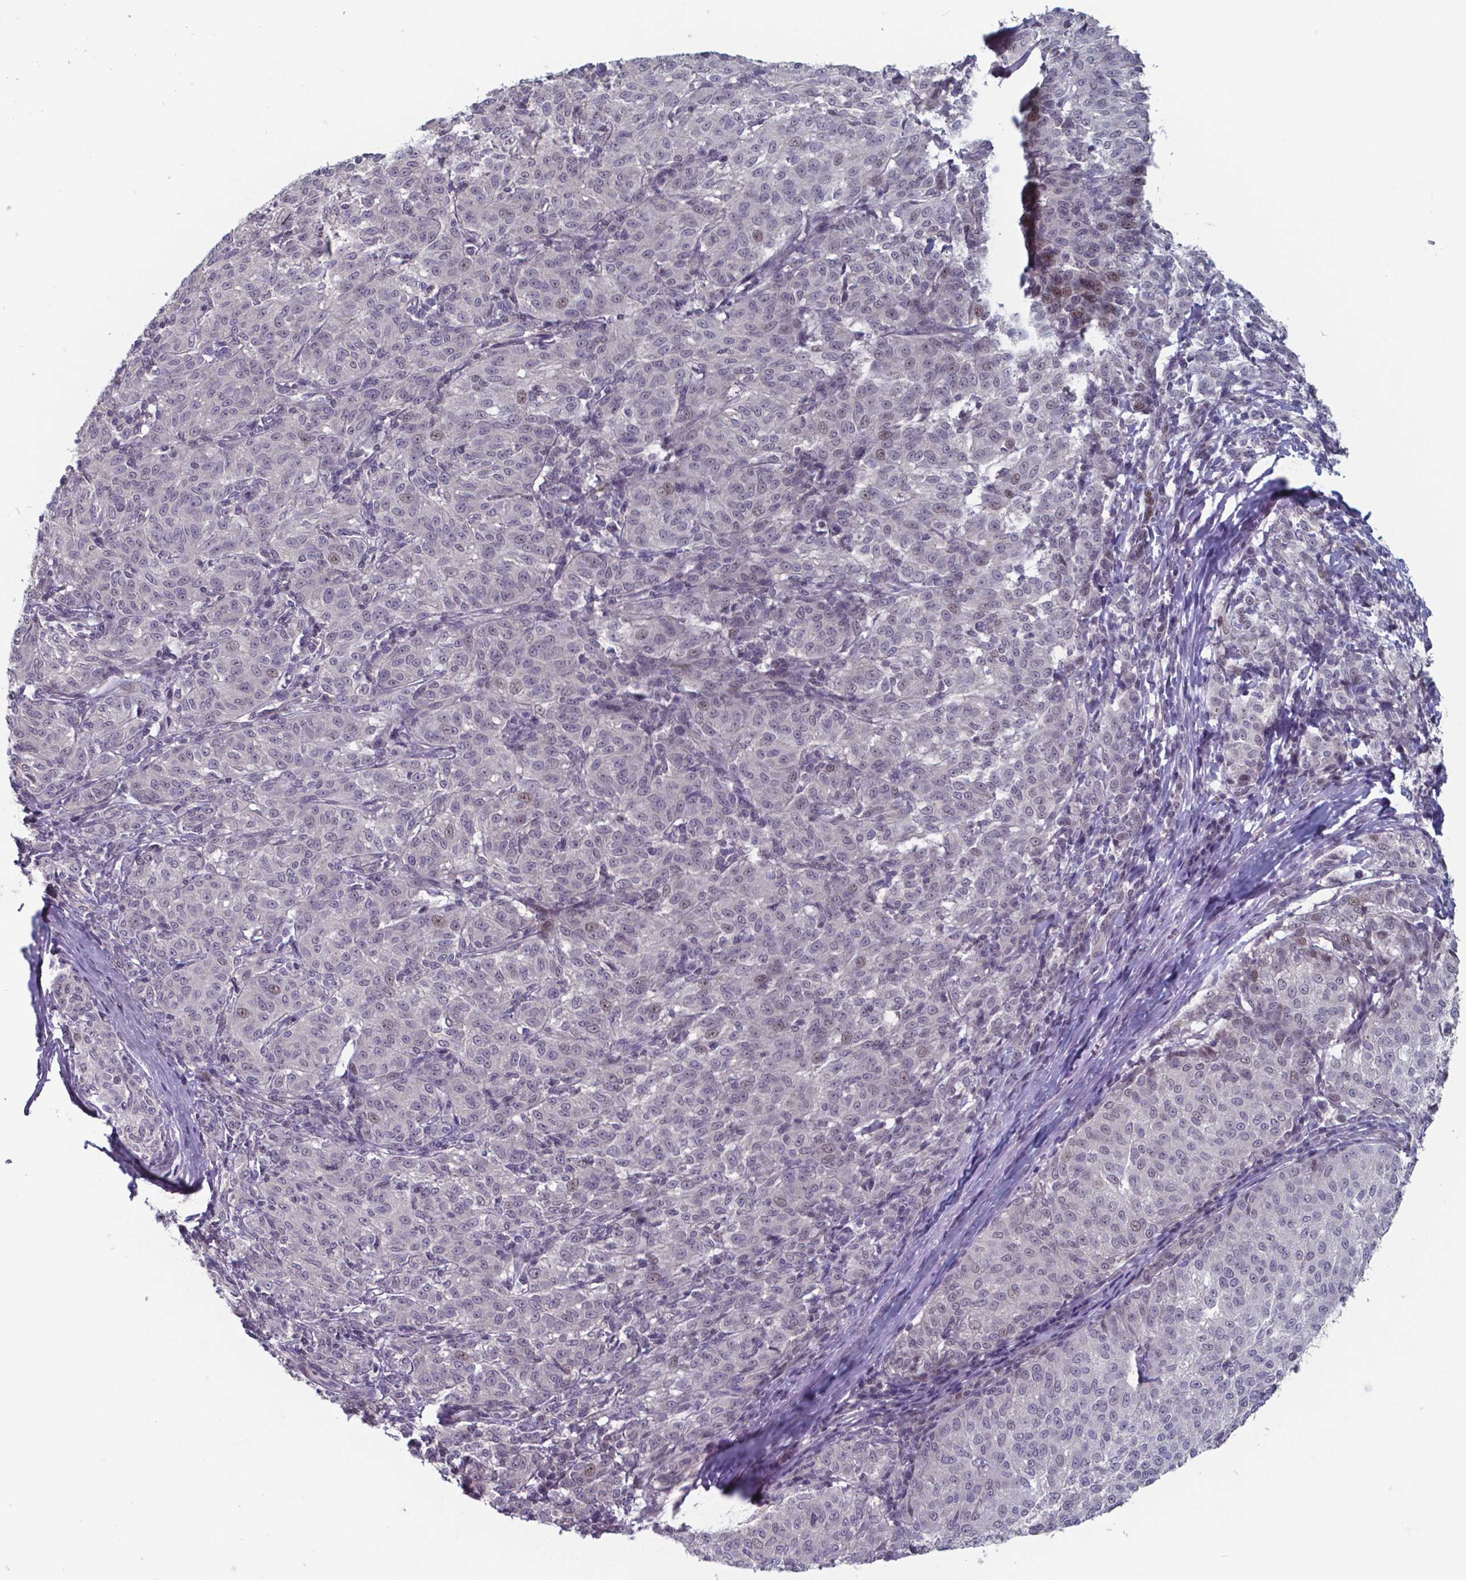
{"staining": {"intensity": "negative", "quantity": "none", "location": "none"}, "tissue": "melanoma", "cell_type": "Tumor cells", "image_type": "cancer", "snomed": [{"axis": "morphology", "description": "Malignant melanoma, NOS"}, {"axis": "topography", "description": "Skin"}], "caption": "Immunohistochemistry (IHC) of malignant melanoma shows no expression in tumor cells. (Brightfield microscopy of DAB immunohistochemistry (IHC) at high magnification).", "gene": "TDP2", "patient": {"sex": "female", "age": 72}}